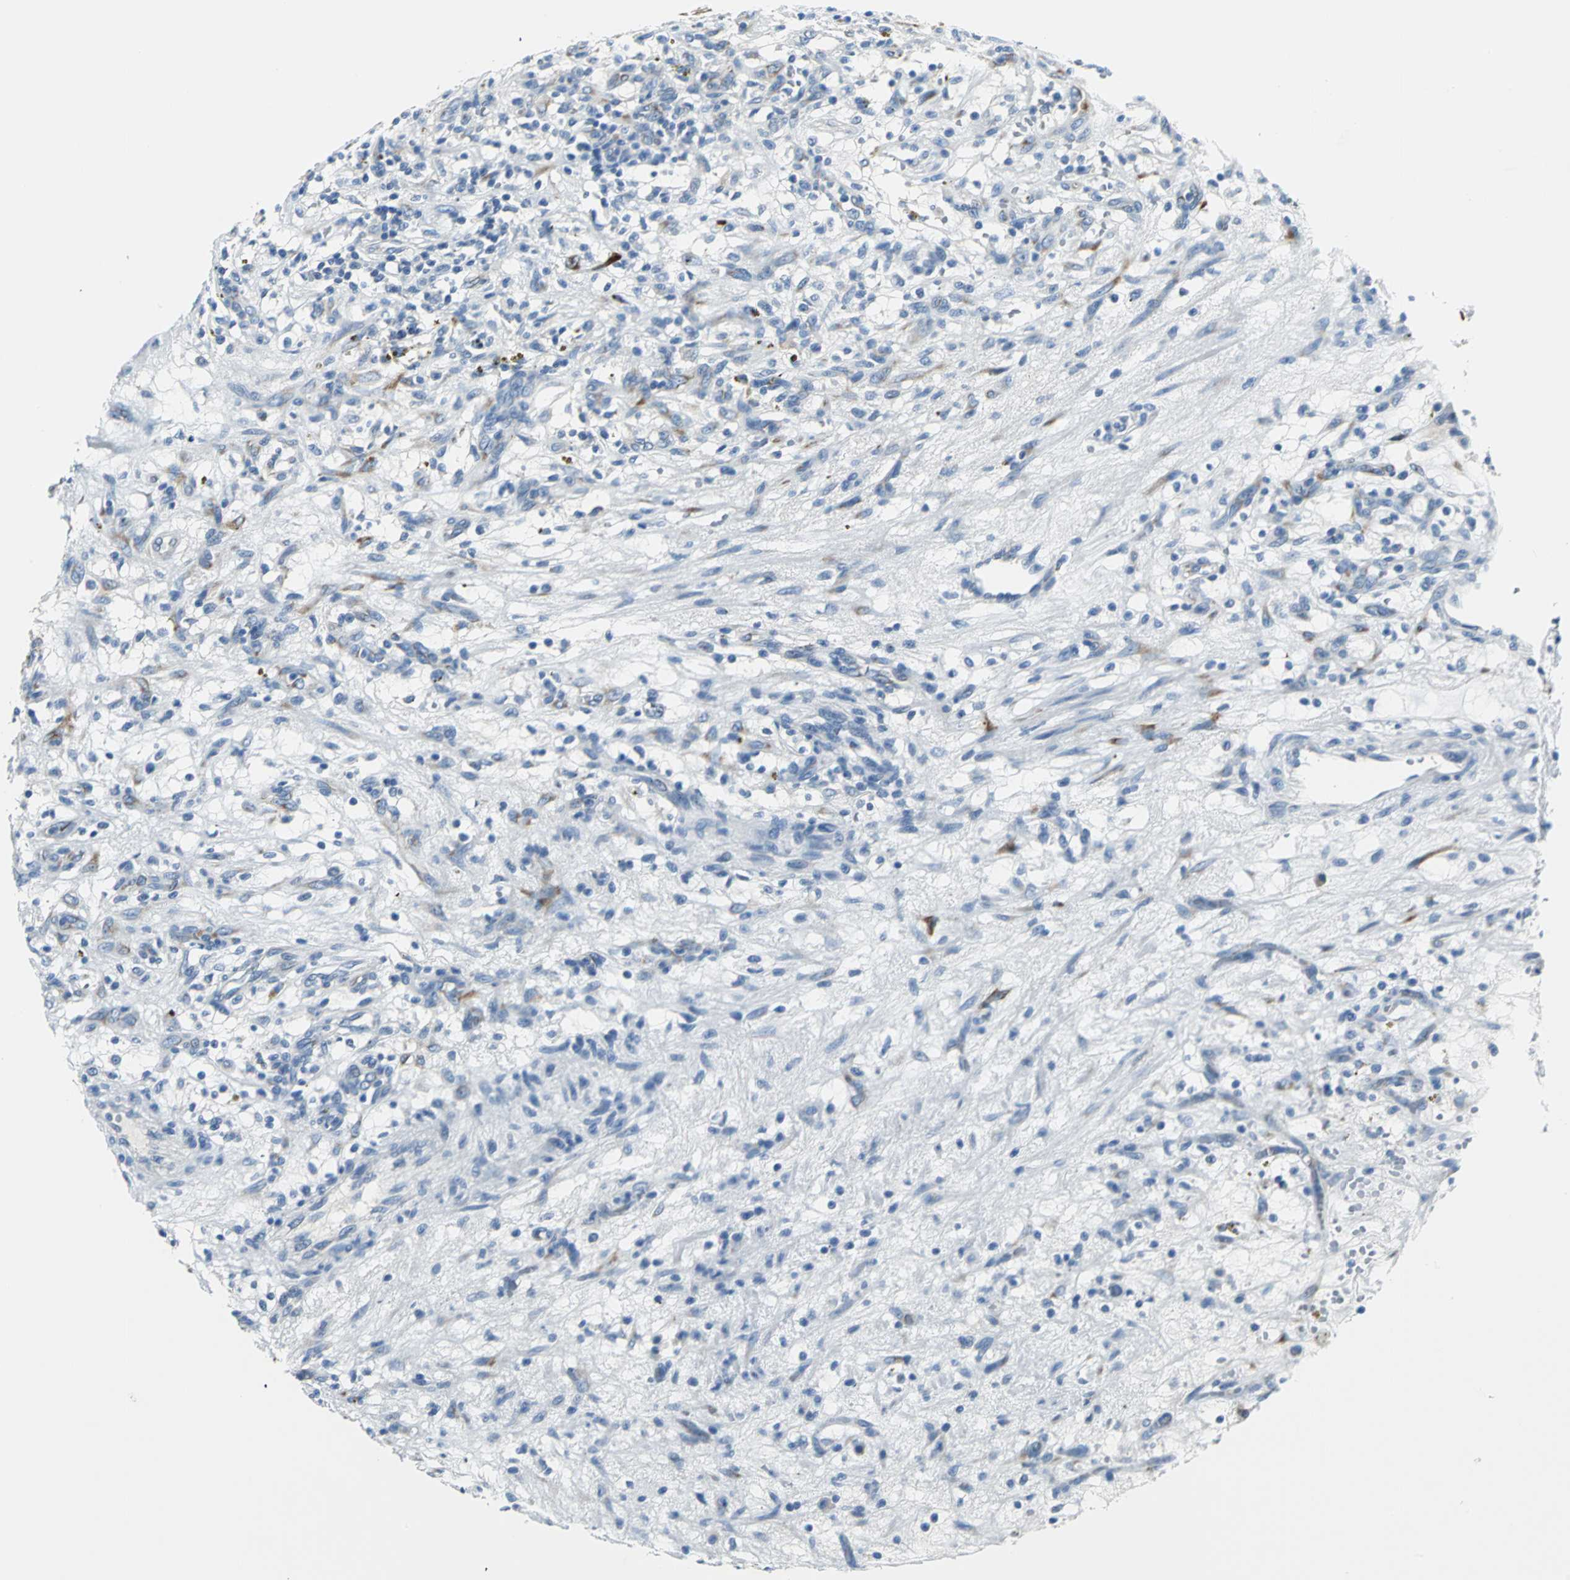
{"staining": {"intensity": "moderate", "quantity": "<25%", "location": "cytoplasmic/membranous"}, "tissue": "renal cancer", "cell_type": "Tumor cells", "image_type": "cancer", "snomed": [{"axis": "morphology", "description": "Adenocarcinoma, NOS"}, {"axis": "topography", "description": "Kidney"}], "caption": "A high-resolution micrograph shows immunohistochemistry (IHC) staining of renal cancer, which exhibits moderate cytoplasmic/membranous staining in about <25% of tumor cells.", "gene": "B3GNT2", "patient": {"sex": "female", "age": 57}}